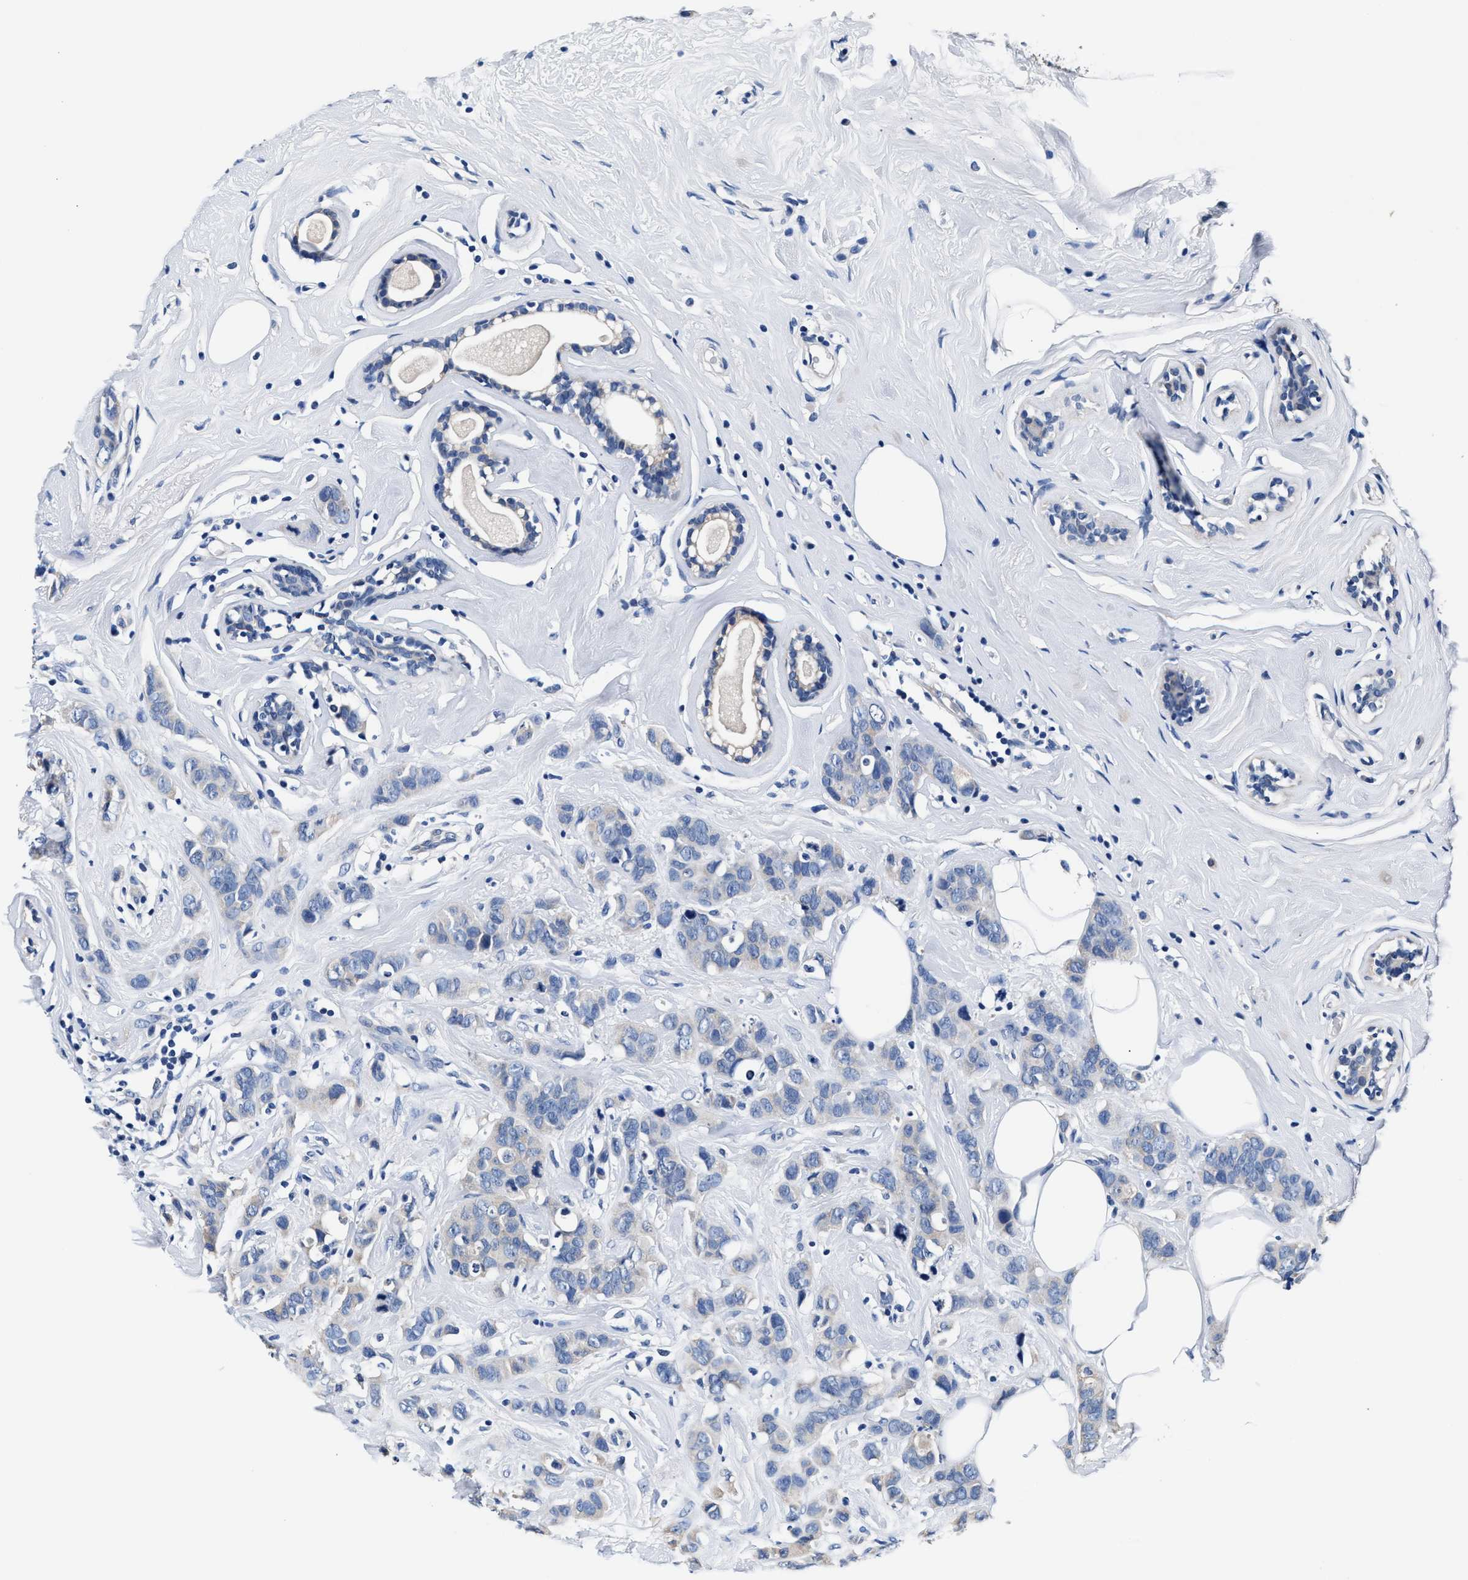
{"staining": {"intensity": "negative", "quantity": "none", "location": "none"}, "tissue": "breast cancer", "cell_type": "Tumor cells", "image_type": "cancer", "snomed": [{"axis": "morphology", "description": "Normal tissue, NOS"}, {"axis": "morphology", "description": "Duct carcinoma"}, {"axis": "topography", "description": "Breast"}], "caption": "Histopathology image shows no significant protein expression in tumor cells of infiltrating ductal carcinoma (breast).", "gene": "GSTM1", "patient": {"sex": "female", "age": 50}}